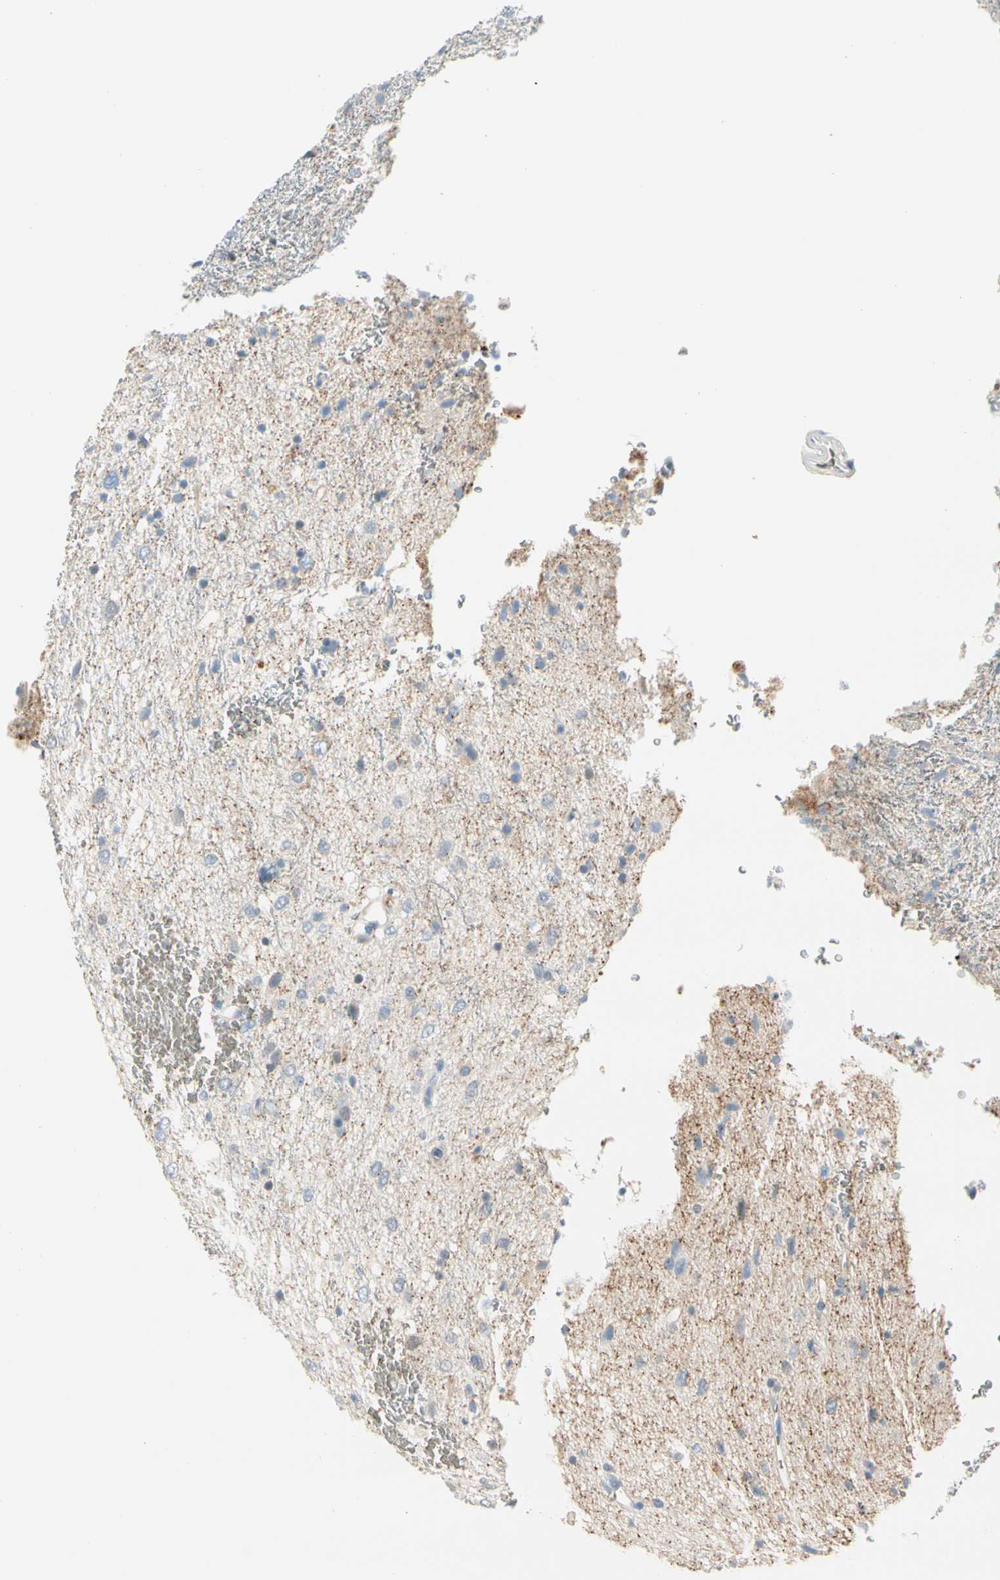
{"staining": {"intensity": "negative", "quantity": "none", "location": "none"}, "tissue": "glioma", "cell_type": "Tumor cells", "image_type": "cancer", "snomed": [{"axis": "morphology", "description": "Glioma, malignant, Low grade"}, {"axis": "topography", "description": "Brain"}], "caption": "Immunohistochemical staining of glioma demonstrates no significant expression in tumor cells.", "gene": "CA1", "patient": {"sex": "male", "age": 77}}